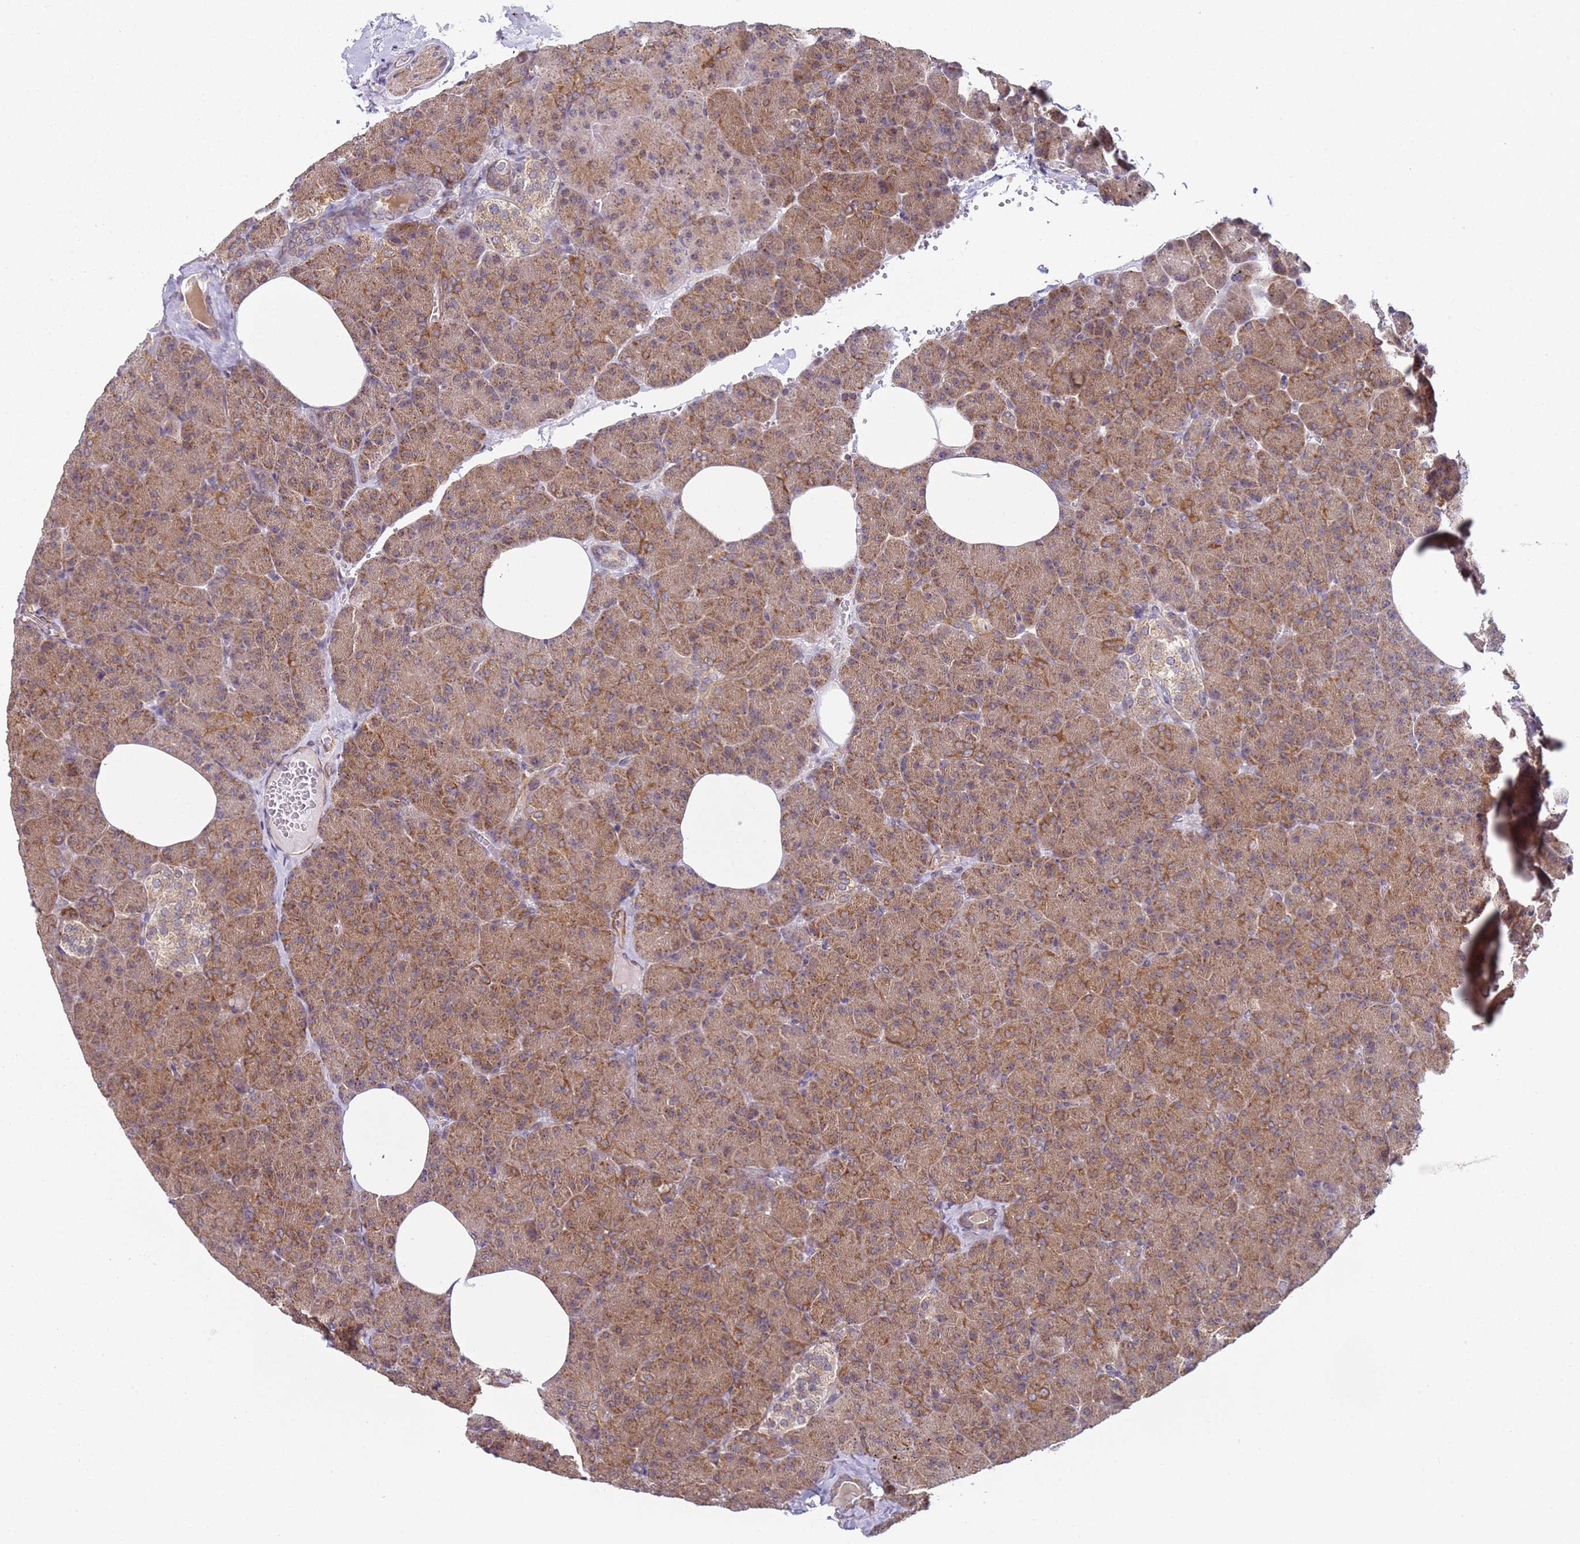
{"staining": {"intensity": "moderate", "quantity": ">75%", "location": "cytoplasmic/membranous"}, "tissue": "pancreas", "cell_type": "Exocrine glandular cells", "image_type": "normal", "snomed": [{"axis": "morphology", "description": "Normal tissue, NOS"}, {"axis": "morphology", "description": "Carcinoid, malignant, NOS"}, {"axis": "topography", "description": "Pancreas"}], "caption": "Immunohistochemical staining of unremarkable pancreas exhibits medium levels of moderate cytoplasmic/membranous expression in approximately >75% of exocrine glandular cells. The staining was performed using DAB (3,3'-diaminobenzidine), with brown indicating positive protein expression. Nuclei are stained blue with hematoxylin.", "gene": "SNAPC4", "patient": {"sex": "female", "age": 35}}